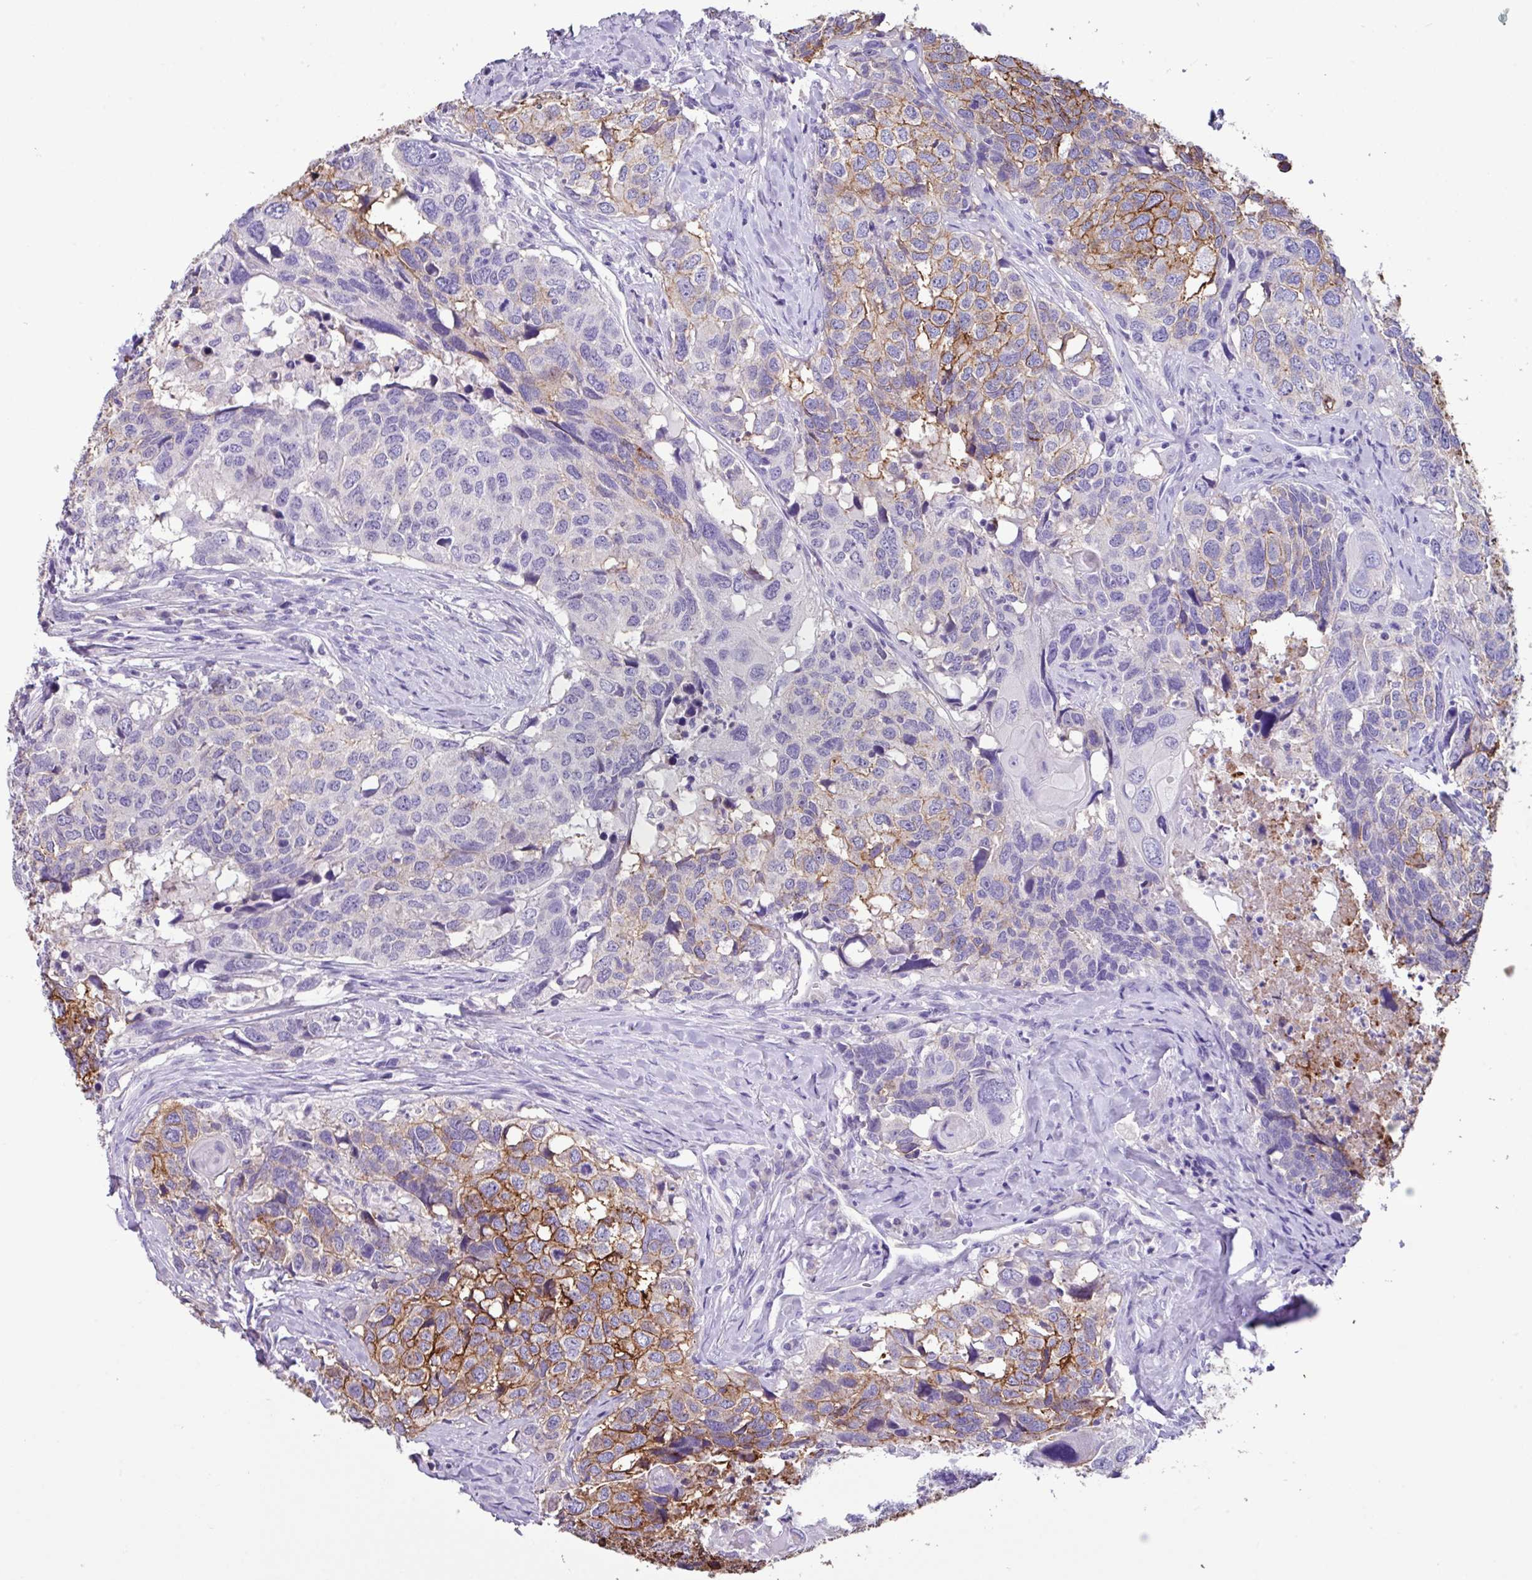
{"staining": {"intensity": "moderate", "quantity": "25%-75%", "location": "cytoplasmic/membranous"}, "tissue": "head and neck cancer", "cell_type": "Tumor cells", "image_type": "cancer", "snomed": [{"axis": "morphology", "description": "Normal tissue, NOS"}, {"axis": "morphology", "description": "Squamous cell carcinoma, NOS"}, {"axis": "topography", "description": "Skeletal muscle"}, {"axis": "topography", "description": "Vascular tissue"}, {"axis": "topography", "description": "Peripheral nerve tissue"}, {"axis": "topography", "description": "Head-Neck"}], "caption": "Tumor cells reveal medium levels of moderate cytoplasmic/membranous expression in approximately 25%-75% of cells in human head and neck cancer (squamous cell carcinoma).", "gene": "EPCAM", "patient": {"sex": "male", "age": 66}}